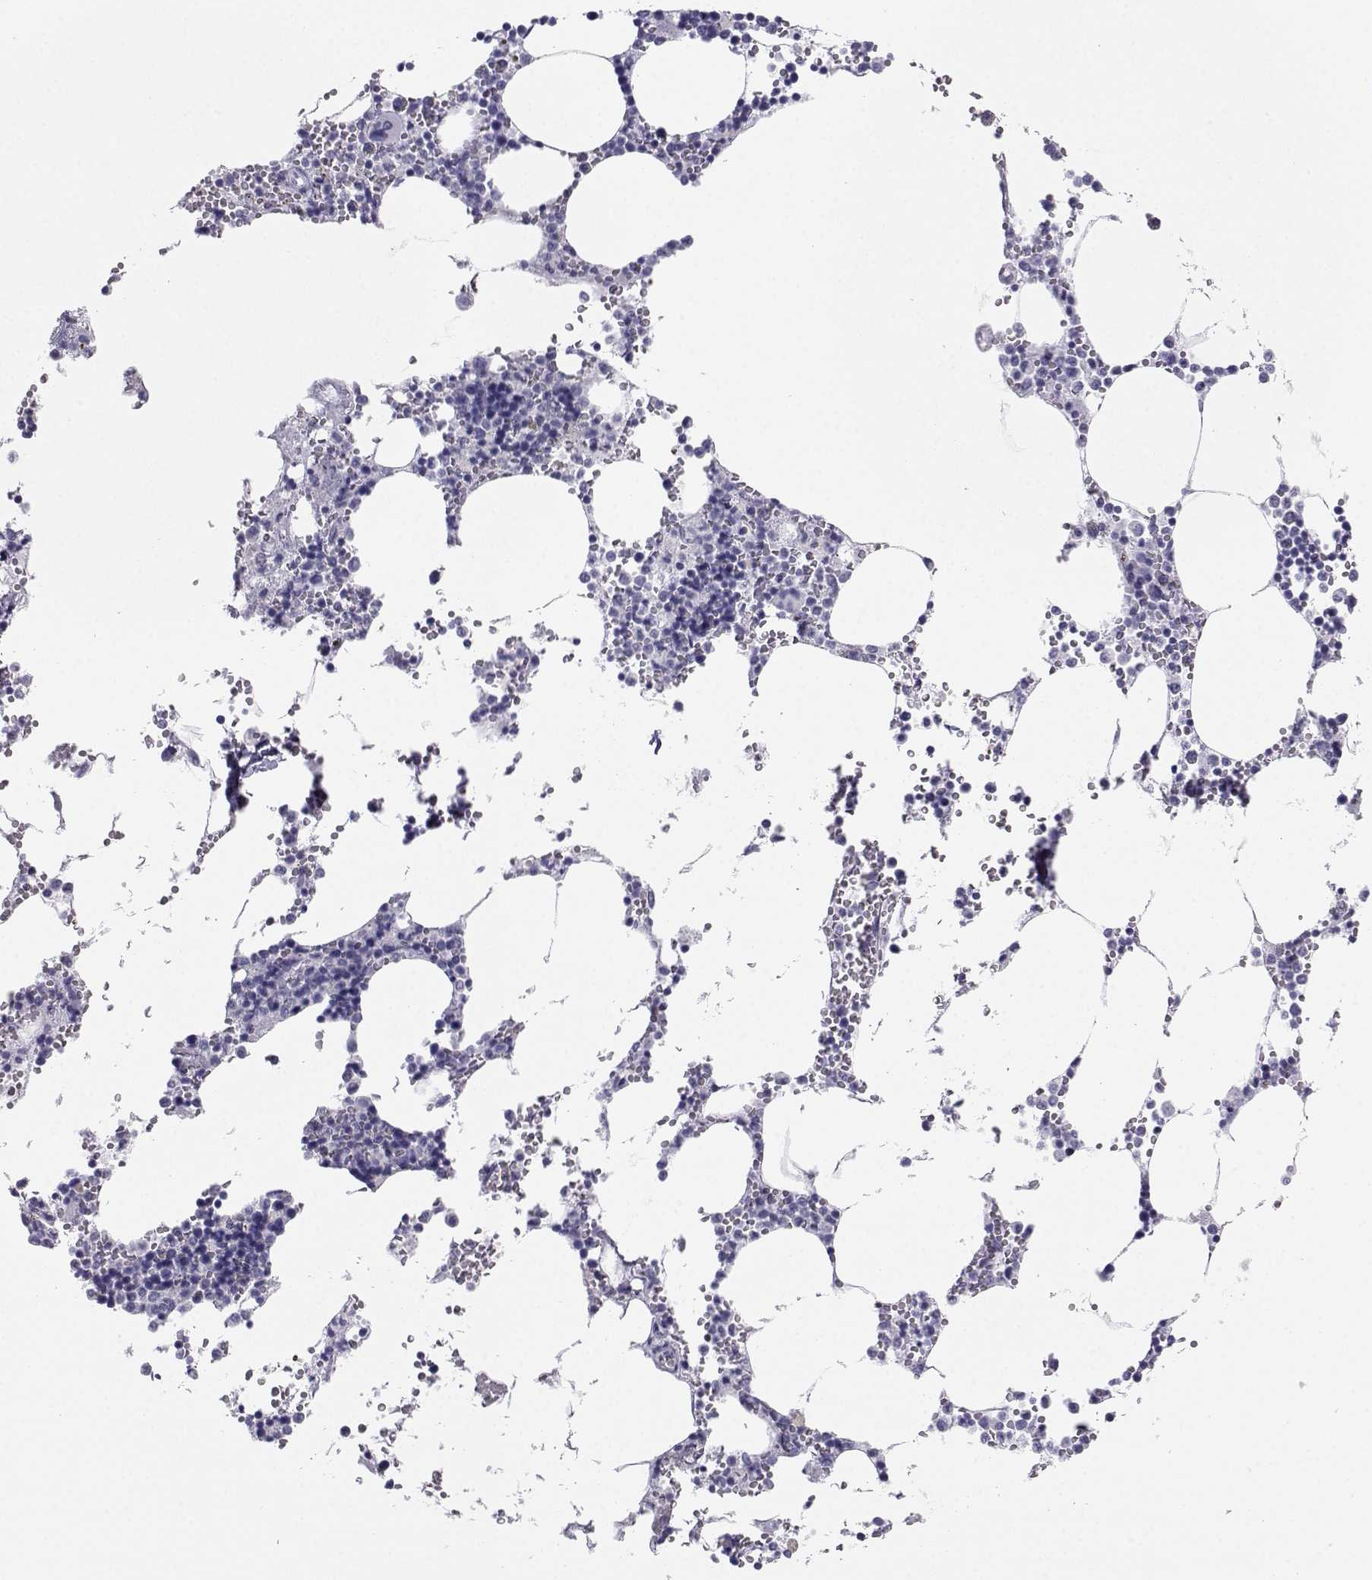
{"staining": {"intensity": "negative", "quantity": "none", "location": "none"}, "tissue": "bone marrow", "cell_type": "Hematopoietic cells", "image_type": "normal", "snomed": [{"axis": "morphology", "description": "Normal tissue, NOS"}, {"axis": "topography", "description": "Bone marrow"}], "caption": "Immunohistochemistry histopathology image of benign human bone marrow stained for a protein (brown), which displays no positivity in hematopoietic cells. (Immunohistochemistry, brightfield microscopy, high magnification).", "gene": "SST", "patient": {"sex": "male", "age": 54}}